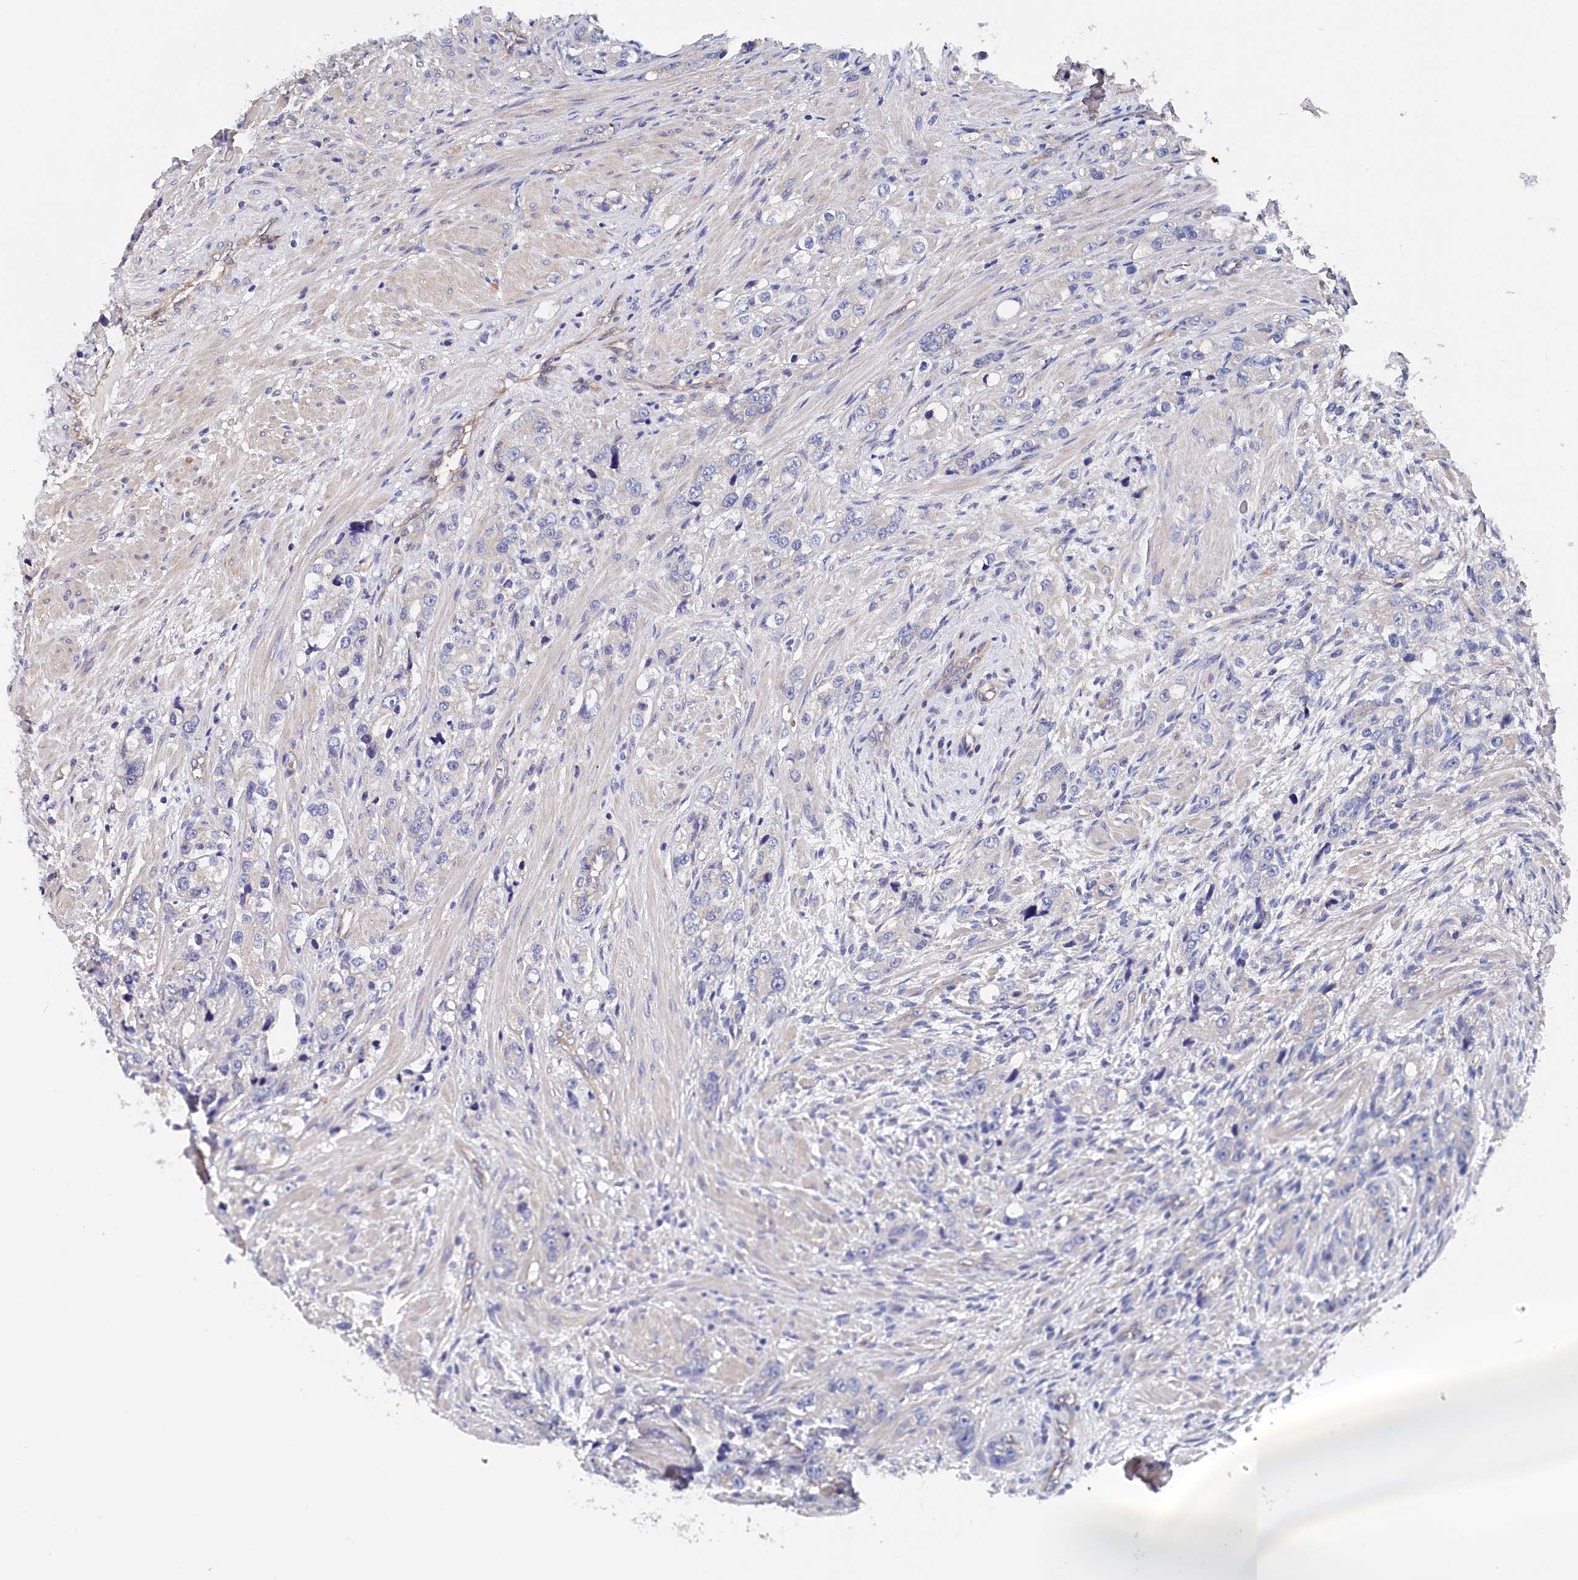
{"staining": {"intensity": "negative", "quantity": "none", "location": "none"}, "tissue": "prostate cancer", "cell_type": "Tumor cells", "image_type": "cancer", "snomed": [{"axis": "morphology", "description": "Adenocarcinoma, High grade"}, {"axis": "topography", "description": "Prostate"}], "caption": "Prostate high-grade adenocarcinoma stained for a protein using IHC demonstrates no positivity tumor cells.", "gene": "BHMT", "patient": {"sex": "male", "age": 63}}